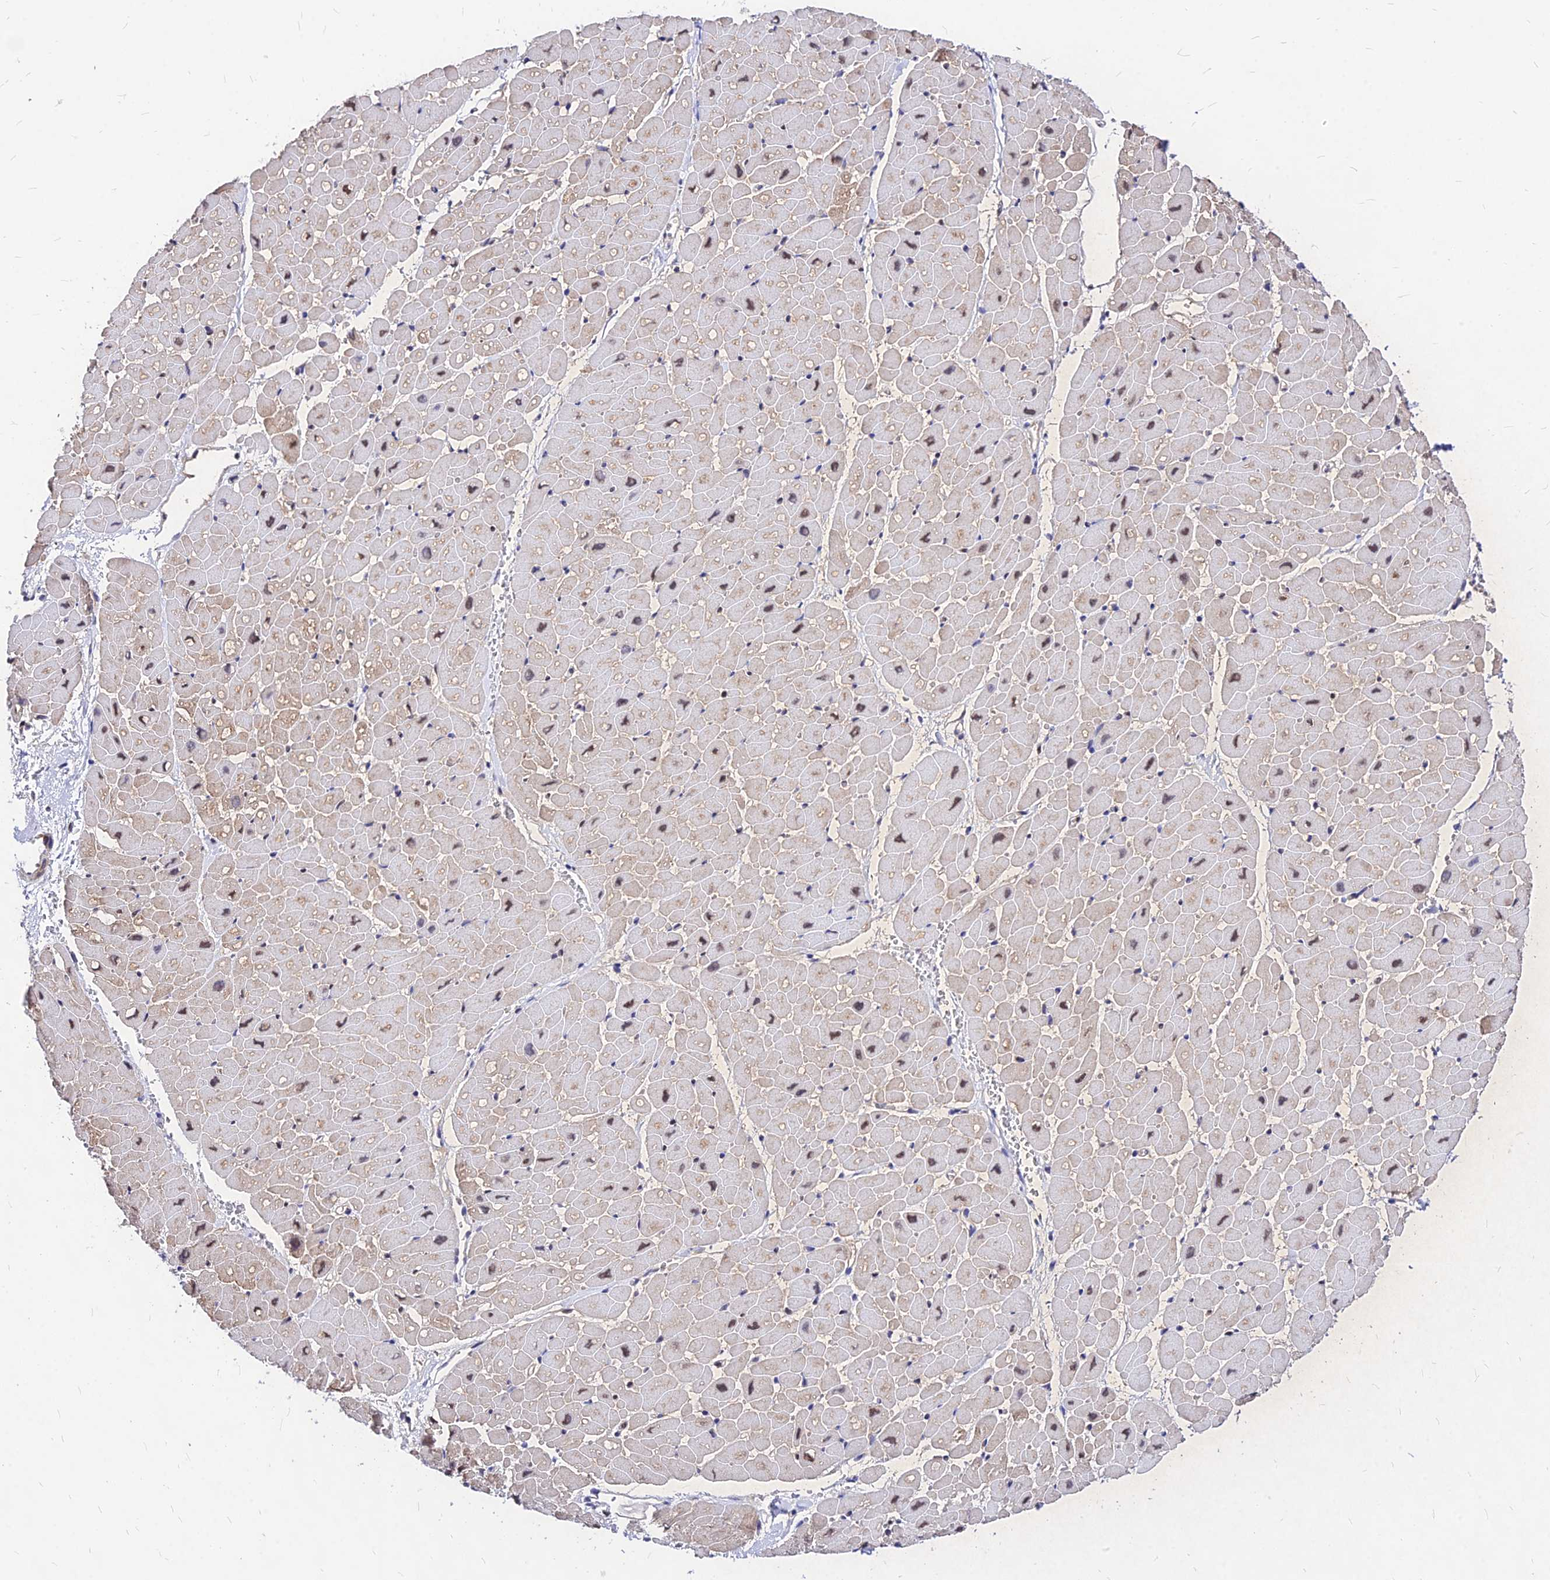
{"staining": {"intensity": "moderate", "quantity": "25%-75%", "location": "cytoplasmic/membranous,nuclear"}, "tissue": "heart muscle", "cell_type": "Cardiomyocytes", "image_type": "normal", "snomed": [{"axis": "morphology", "description": "Normal tissue, NOS"}, {"axis": "topography", "description": "Heart"}], "caption": "Protein staining demonstrates moderate cytoplasmic/membranous,nuclear staining in approximately 25%-75% of cardiomyocytes in benign heart muscle.", "gene": "DDX55", "patient": {"sex": "male", "age": 45}}